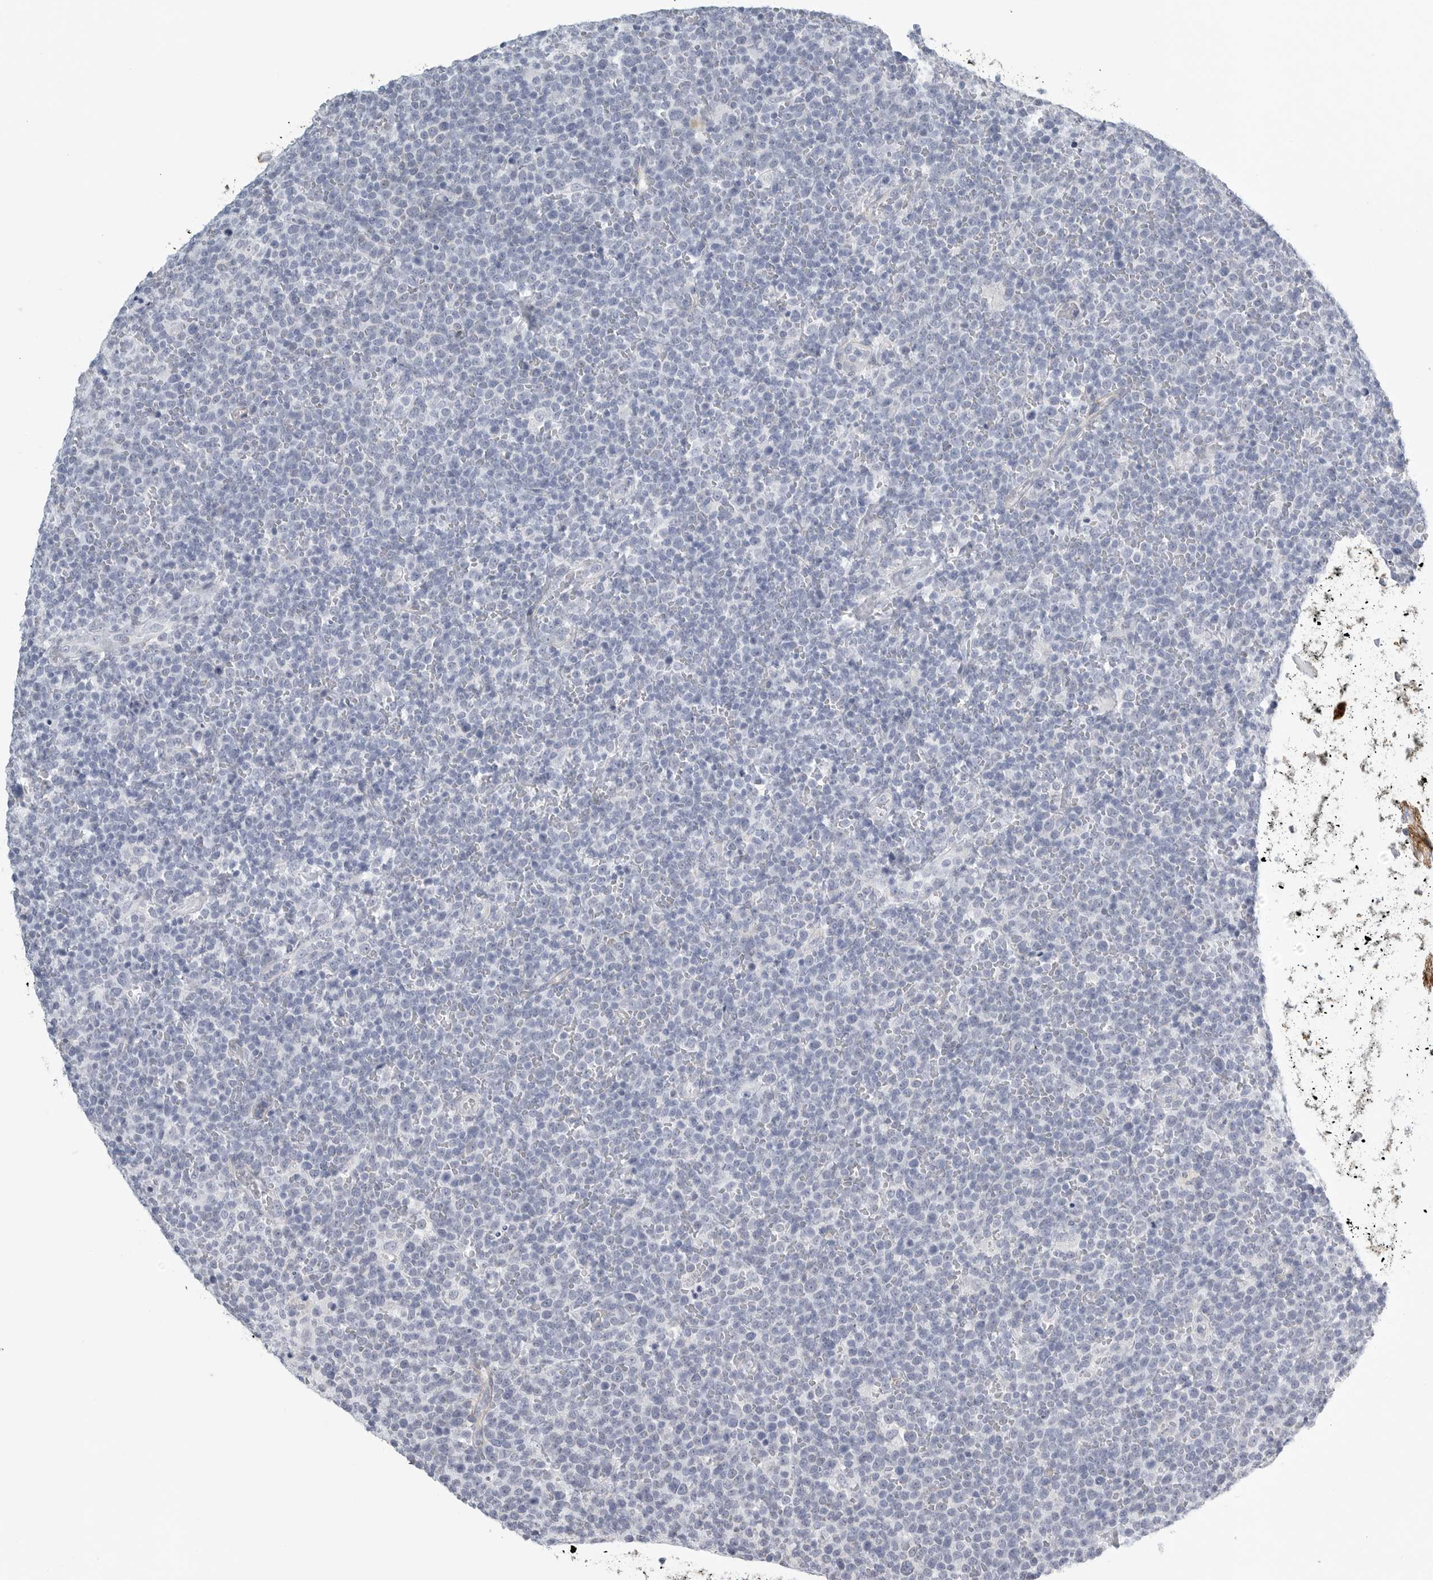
{"staining": {"intensity": "negative", "quantity": "none", "location": "none"}, "tissue": "lymphoma", "cell_type": "Tumor cells", "image_type": "cancer", "snomed": [{"axis": "morphology", "description": "Malignant lymphoma, non-Hodgkin's type, High grade"}, {"axis": "topography", "description": "Lymph node"}], "caption": "An image of malignant lymphoma, non-Hodgkin's type (high-grade) stained for a protein demonstrates no brown staining in tumor cells.", "gene": "TNR", "patient": {"sex": "male", "age": 61}}